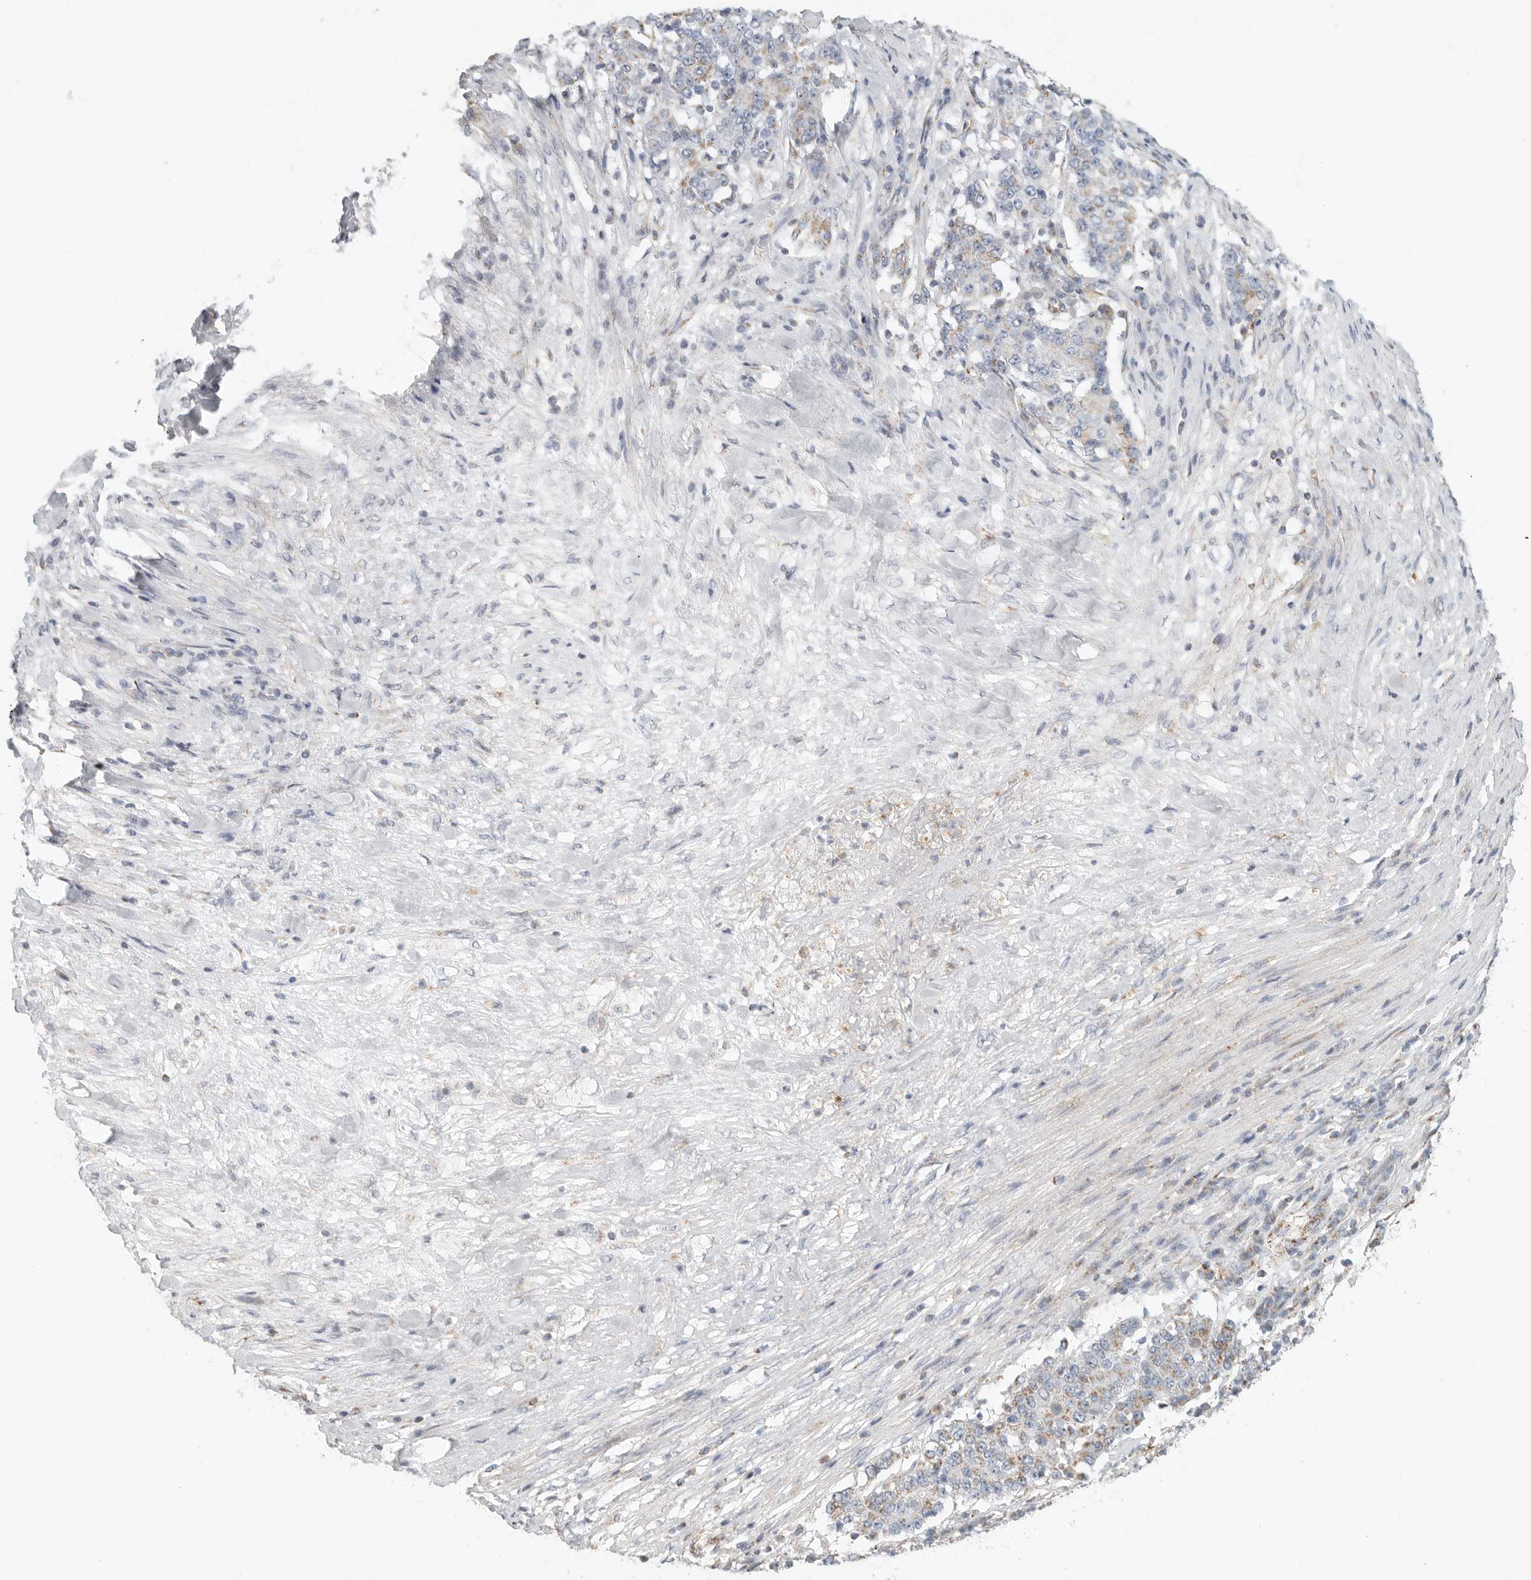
{"staining": {"intensity": "weak", "quantity": "25%-75%", "location": "cytoplasmic/membranous"}, "tissue": "stomach cancer", "cell_type": "Tumor cells", "image_type": "cancer", "snomed": [{"axis": "morphology", "description": "Adenocarcinoma, NOS"}, {"axis": "topography", "description": "Stomach"}], "caption": "Immunohistochemistry (IHC) micrograph of stomach cancer (adenocarcinoma) stained for a protein (brown), which exhibits low levels of weak cytoplasmic/membranous expression in about 25%-75% of tumor cells.", "gene": "SLC25A26", "patient": {"sex": "male", "age": 59}}